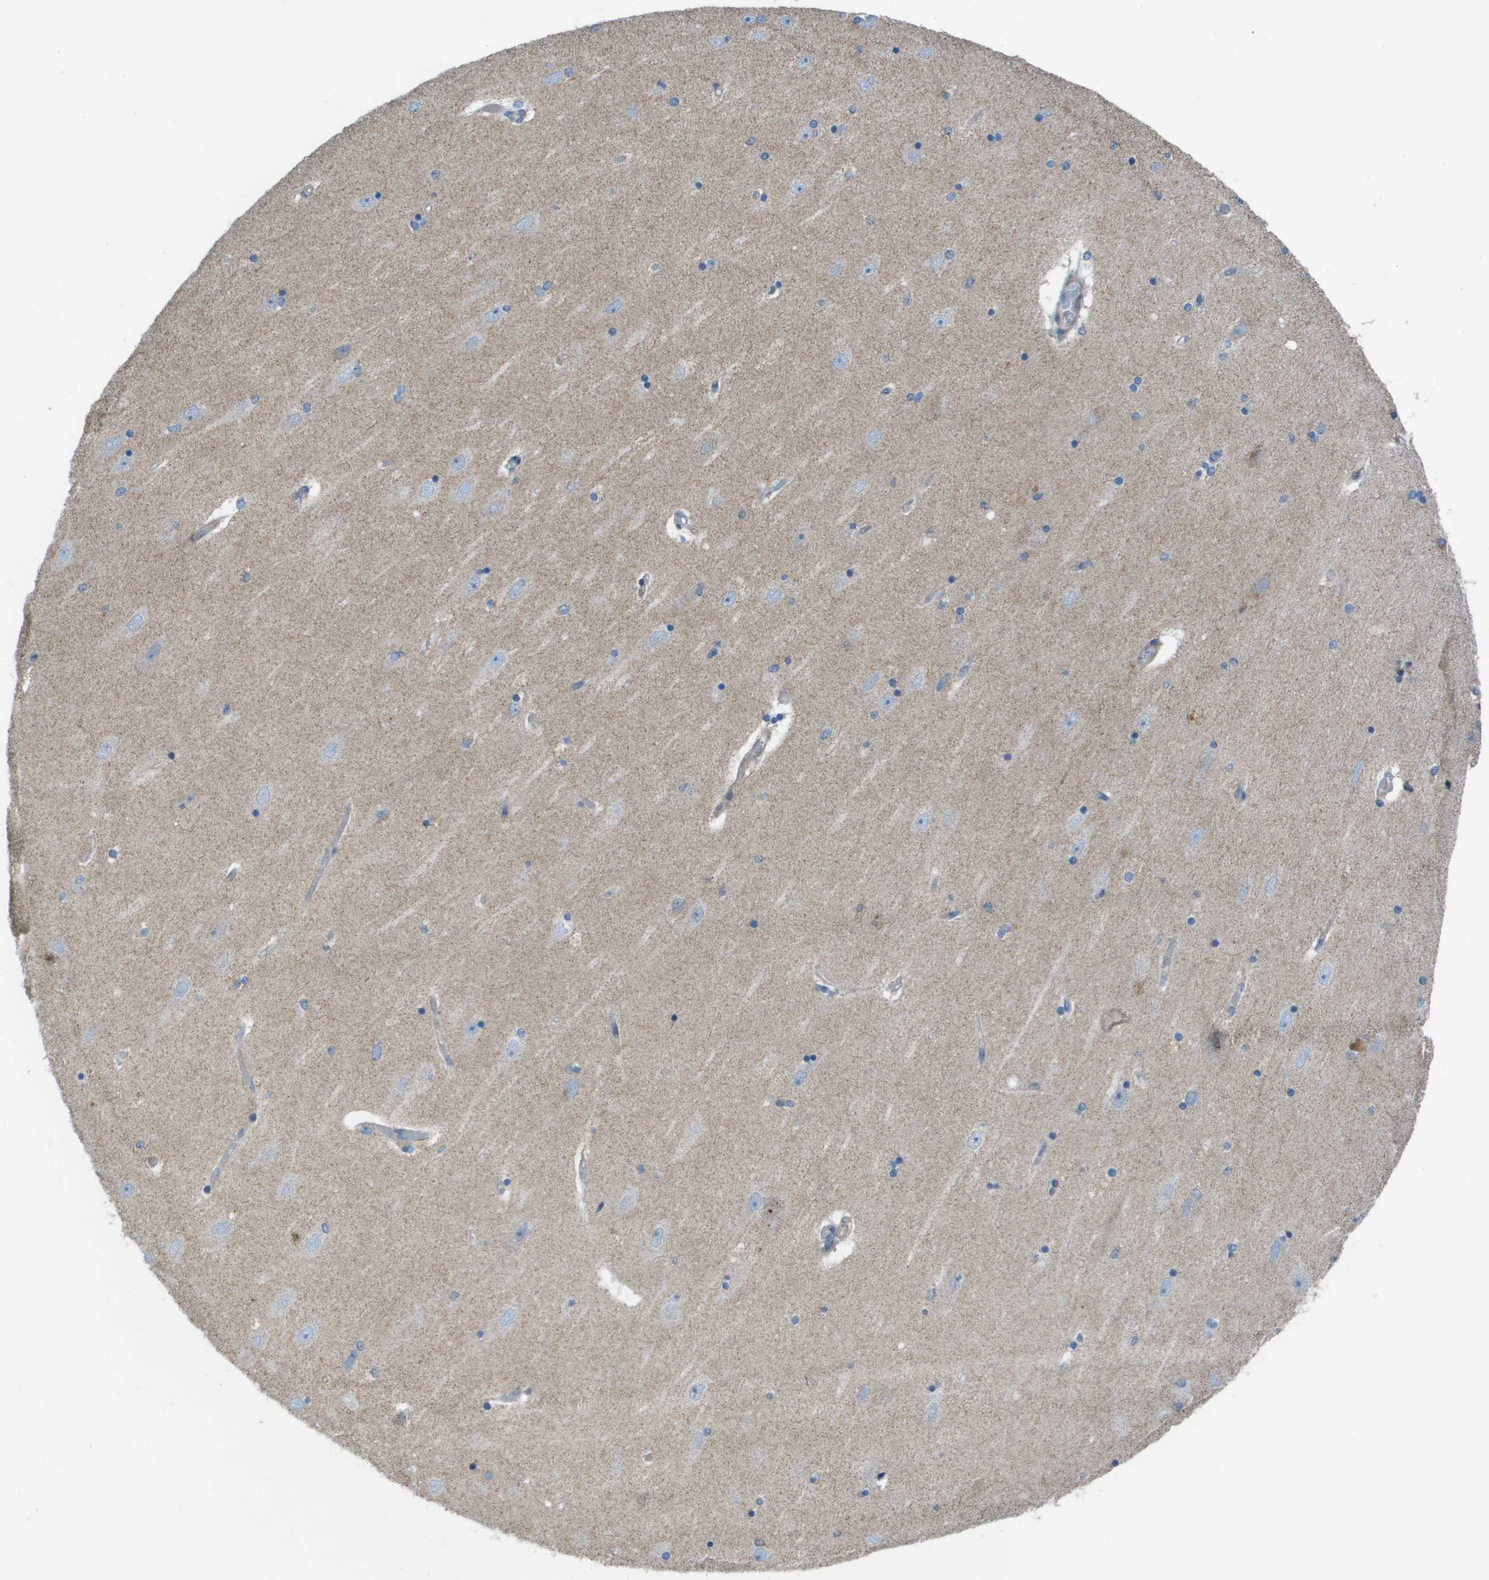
{"staining": {"intensity": "weak", "quantity": "<25%", "location": "cytoplasmic/membranous"}, "tissue": "hippocampus", "cell_type": "Glial cells", "image_type": "normal", "snomed": [{"axis": "morphology", "description": "Normal tissue, NOS"}, {"axis": "topography", "description": "Hippocampus"}], "caption": "Protein analysis of unremarkable hippocampus reveals no significant staining in glial cells. (DAB IHC, high magnification).", "gene": "GALNT6", "patient": {"sex": "female", "age": 54}}